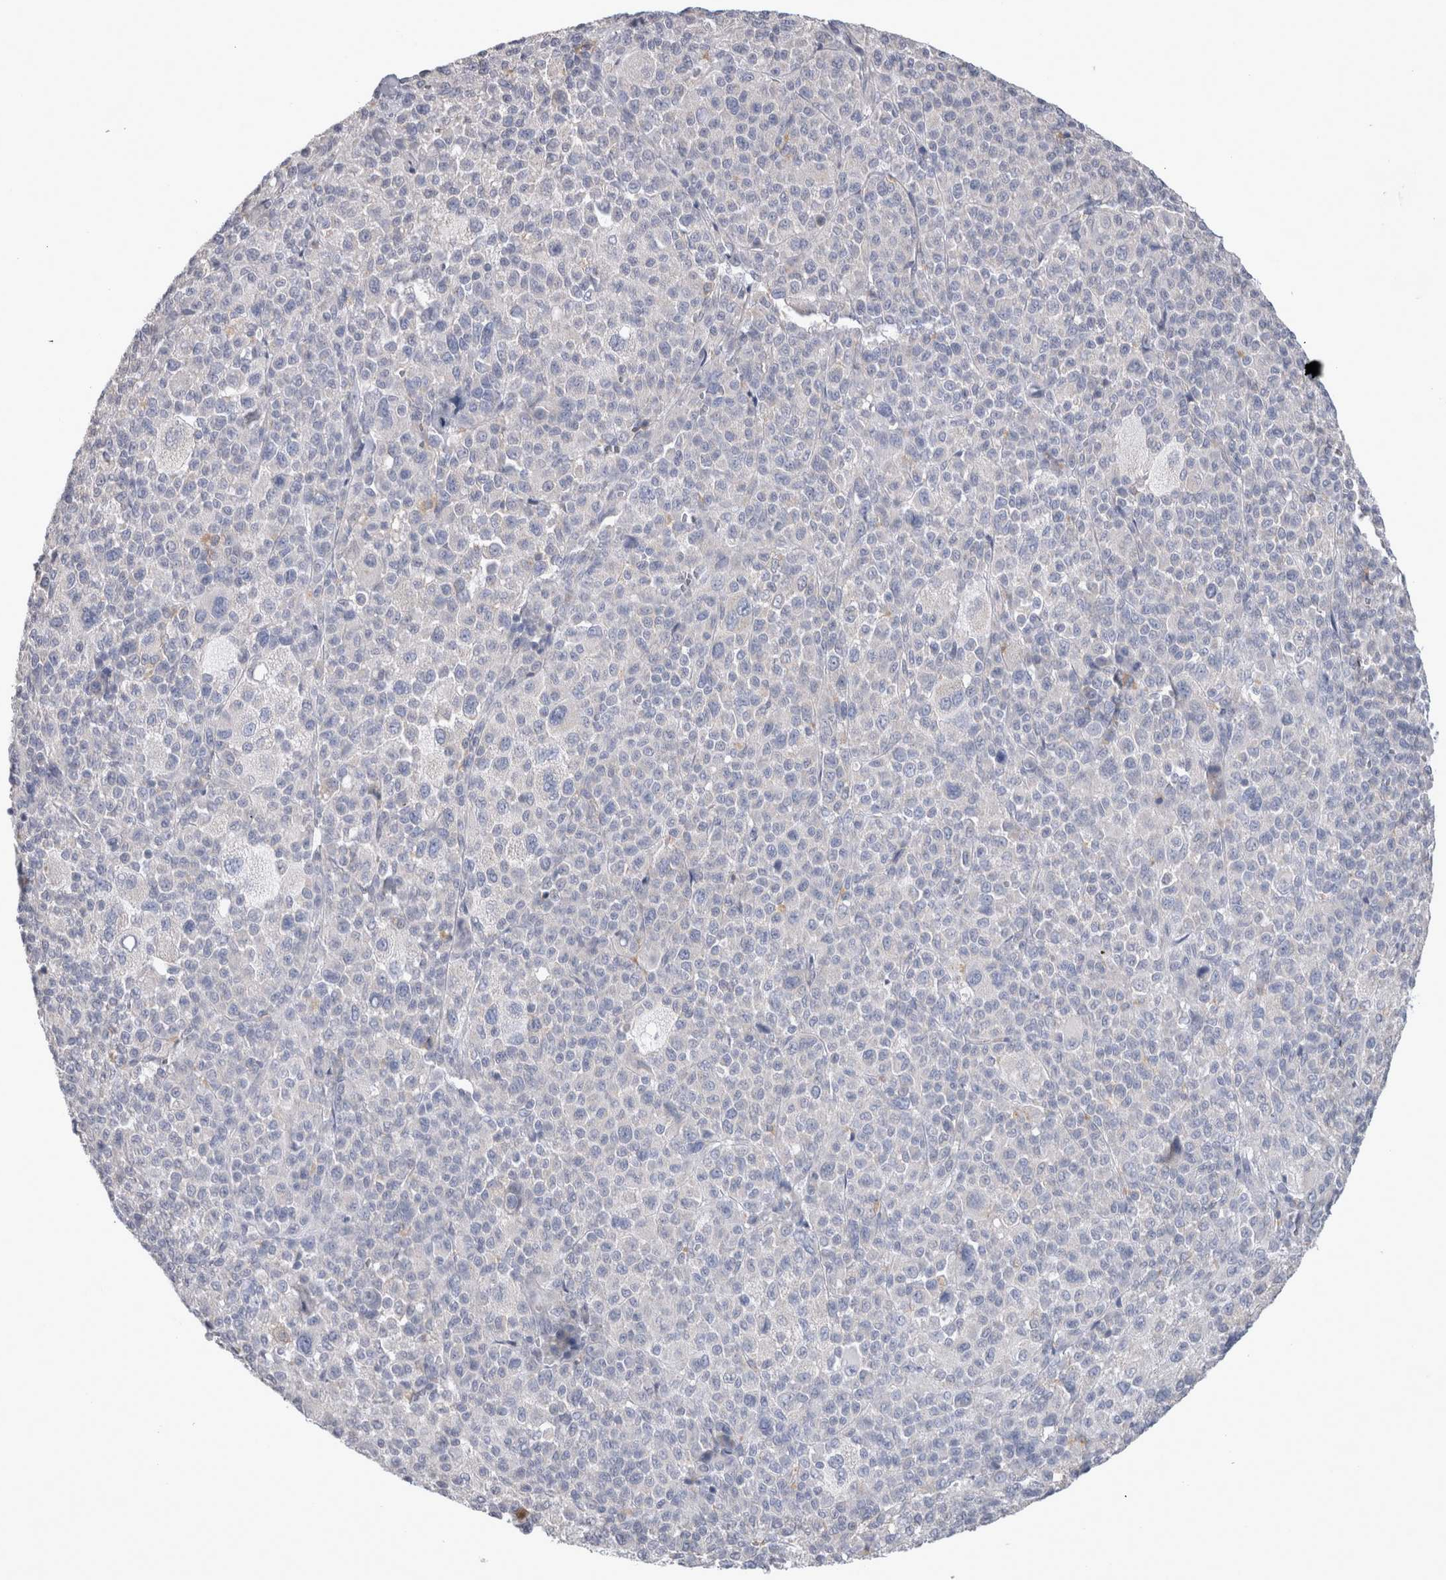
{"staining": {"intensity": "negative", "quantity": "none", "location": "none"}, "tissue": "melanoma", "cell_type": "Tumor cells", "image_type": "cancer", "snomed": [{"axis": "morphology", "description": "Malignant melanoma, Metastatic site"}, {"axis": "topography", "description": "Skin"}], "caption": "Tumor cells show no significant protein staining in melanoma.", "gene": "LRRC40", "patient": {"sex": "female", "age": 74}}